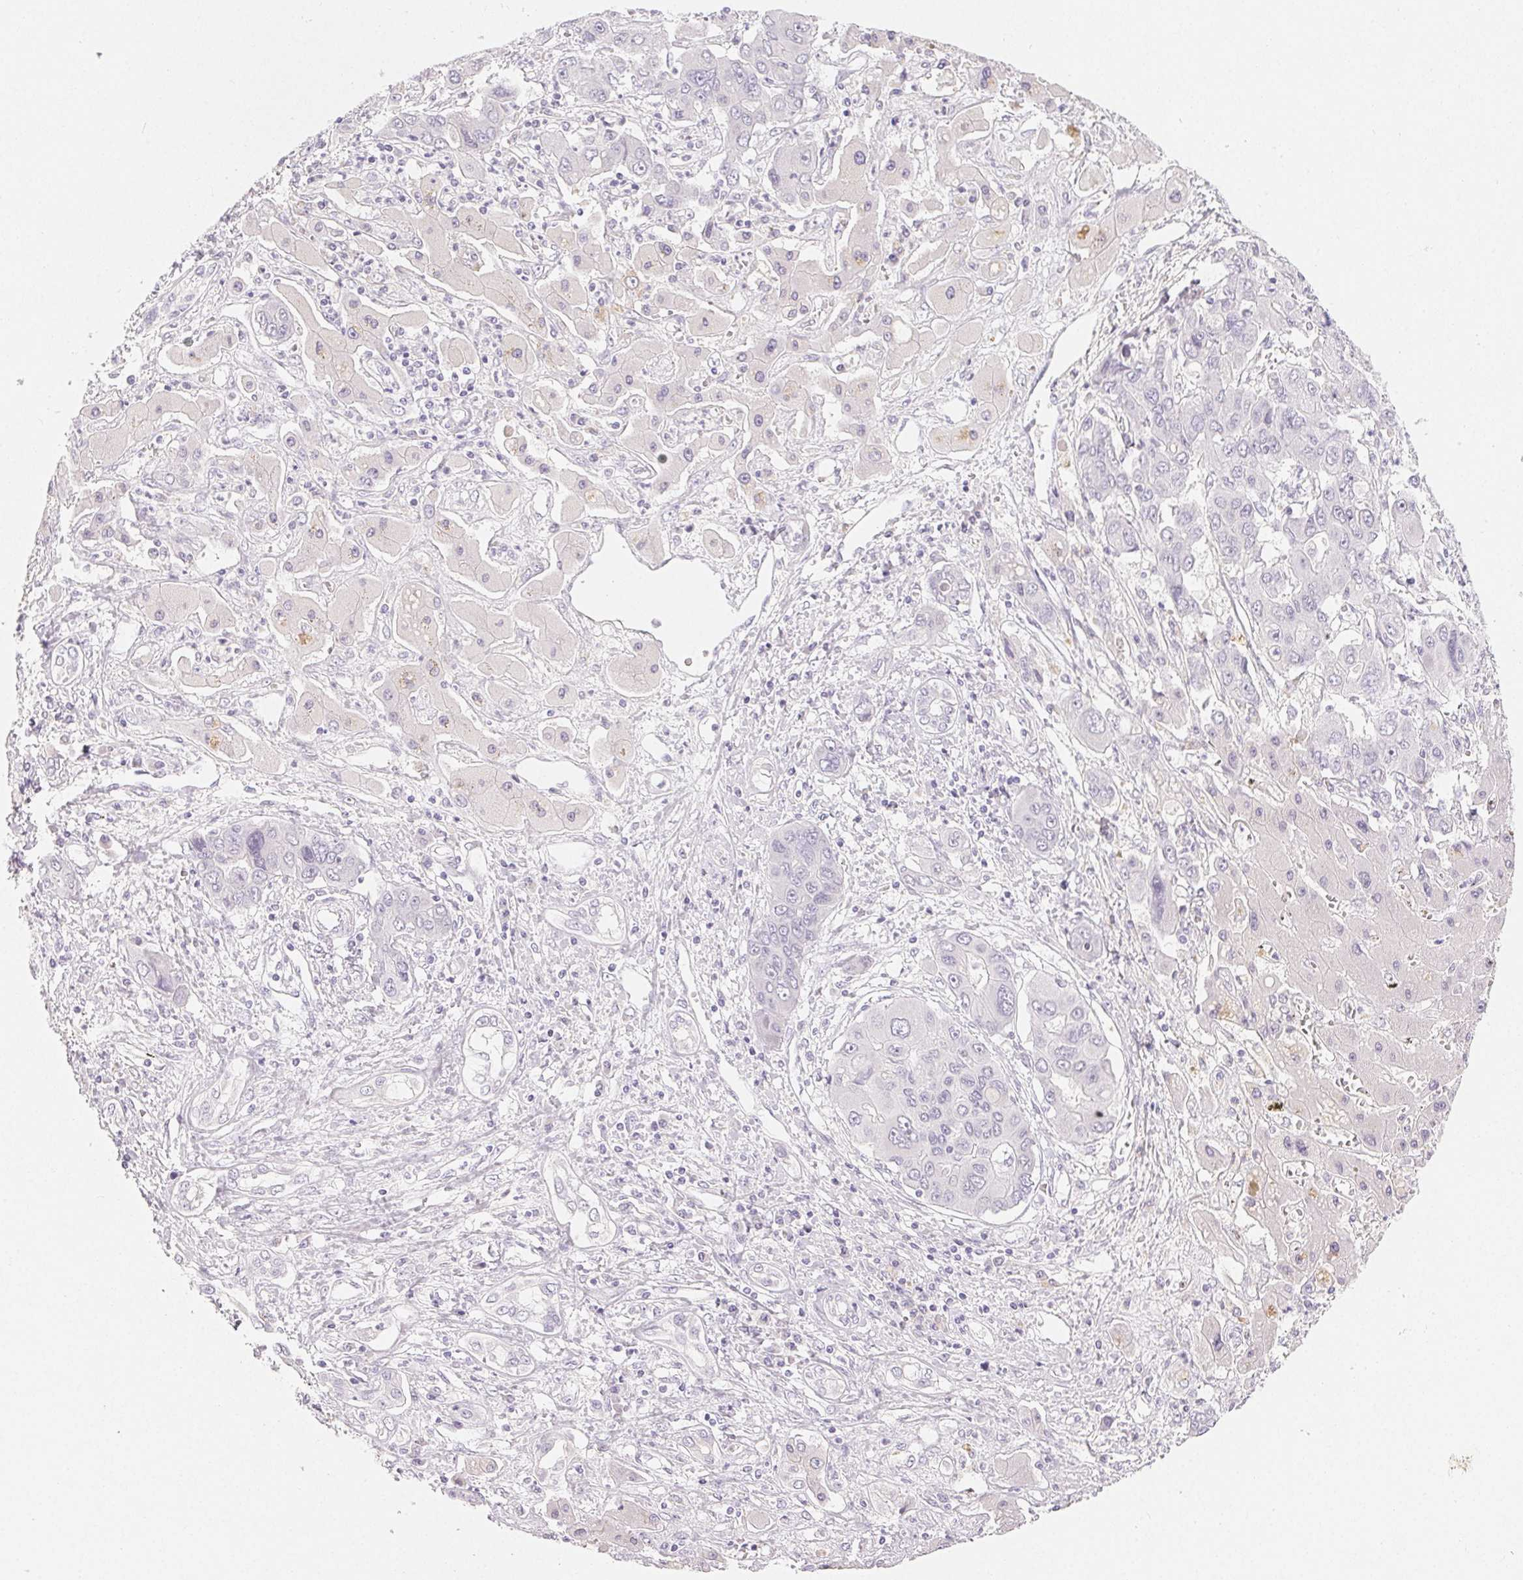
{"staining": {"intensity": "negative", "quantity": "none", "location": "none"}, "tissue": "liver cancer", "cell_type": "Tumor cells", "image_type": "cancer", "snomed": [{"axis": "morphology", "description": "Cholangiocarcinoma"}, {"axis": "topography", "description": "Liver"}], "caption": "Liver cancer (cholangiocarcinoma) stained for a protein using immunohistochemistry (IHC) displays no expression tumor cells.", "gene": "MIOX", "patient": {"sex": "male", "age": 67}}